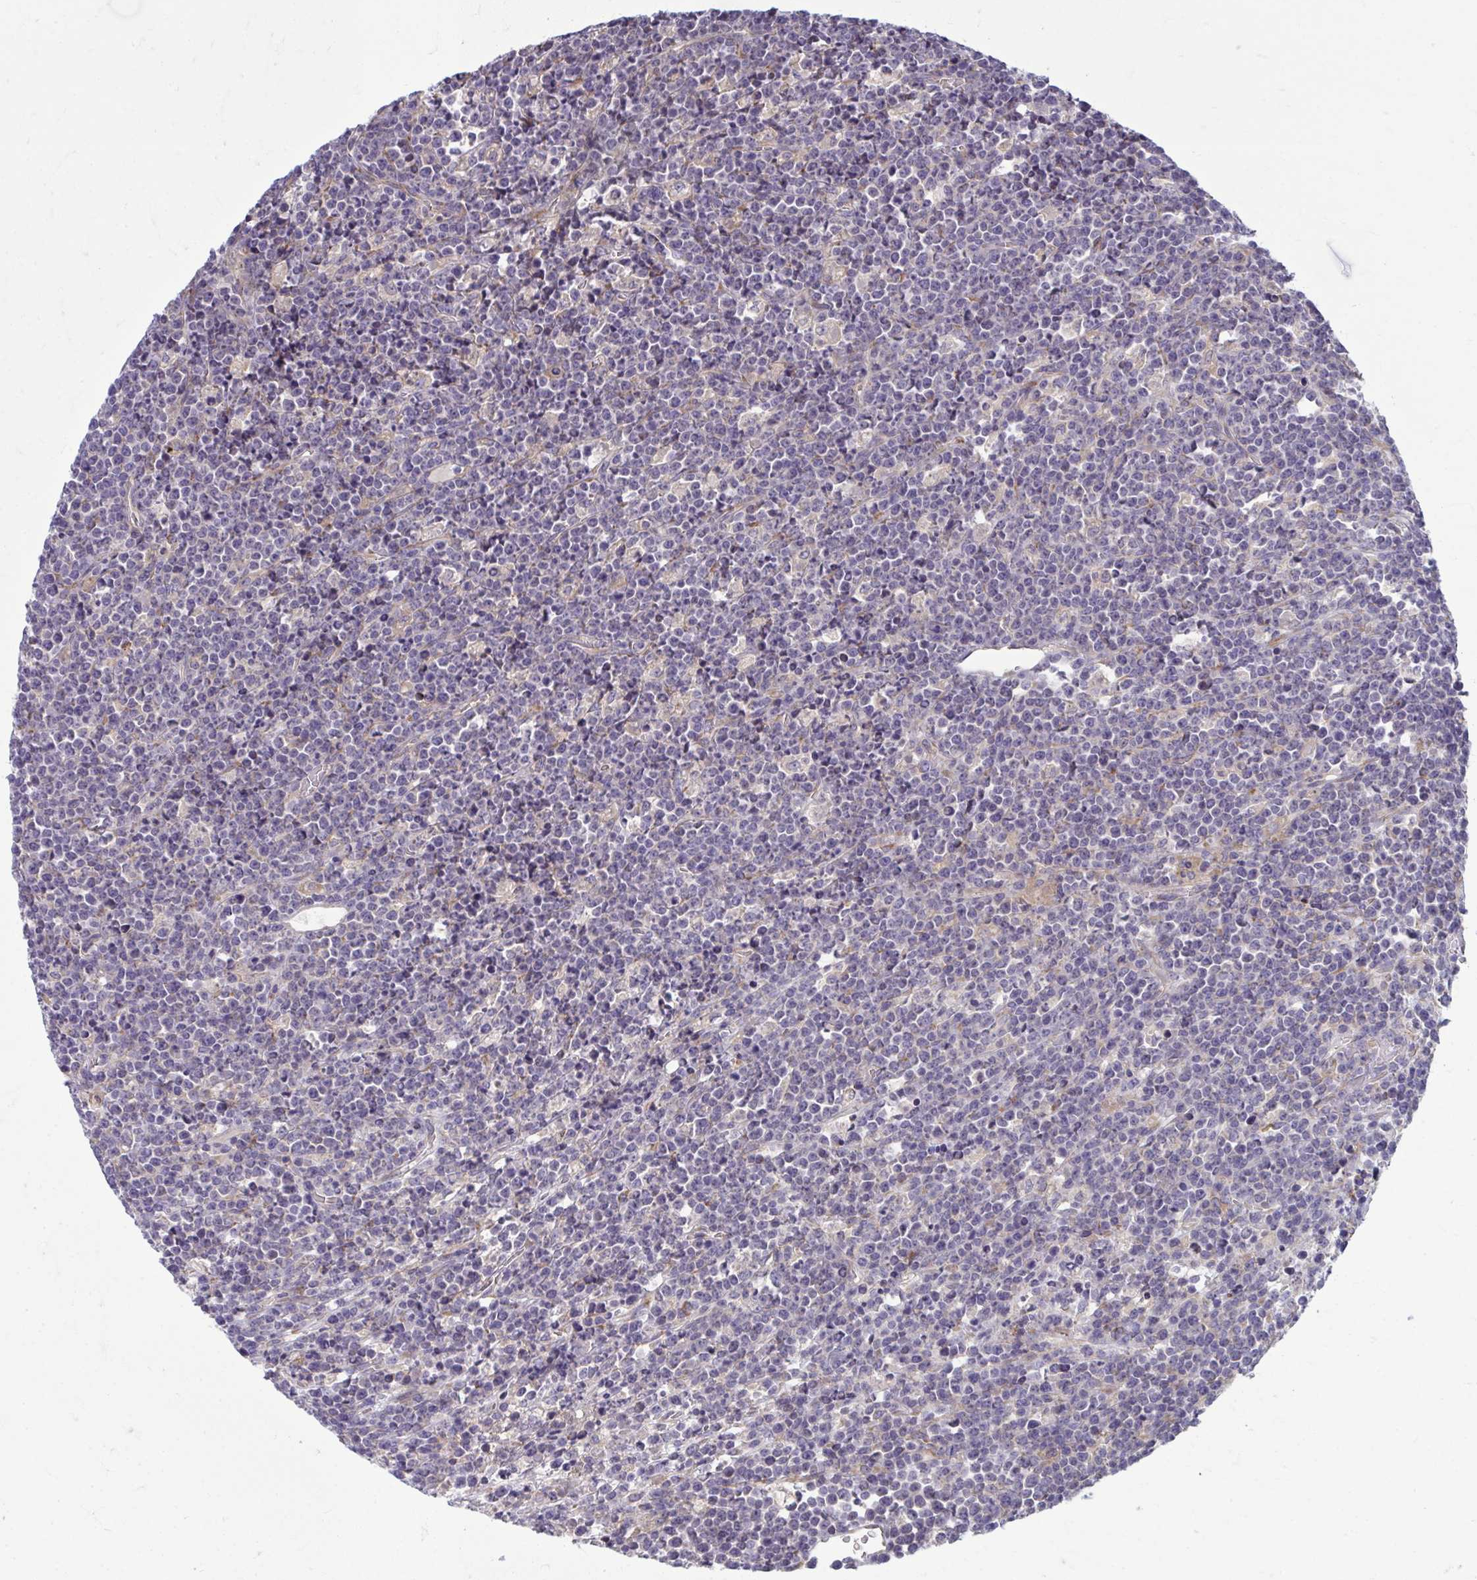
{"staining": {"intensity": "negative", "quantity": "none", "location": "none"}, "tissue": "lymphoma", "cell_type": "Tumor cells", "image_type": "cancer", "snomed": [{"axis": "morphology", "description": "Malignant lymphoma, non-Hodgkin's type, High grade"}, {"axis": "topography", "description": "Ovary"}], "caption": "Immunohistochemical staining of lymphoma reveals no significant positivity in tumor cells. (DAB immunohistochemistry visualized using brightfield microscopy, high magnification).", "gene": "CEMP1", "patient": {"sex": "female", "age": 56}}